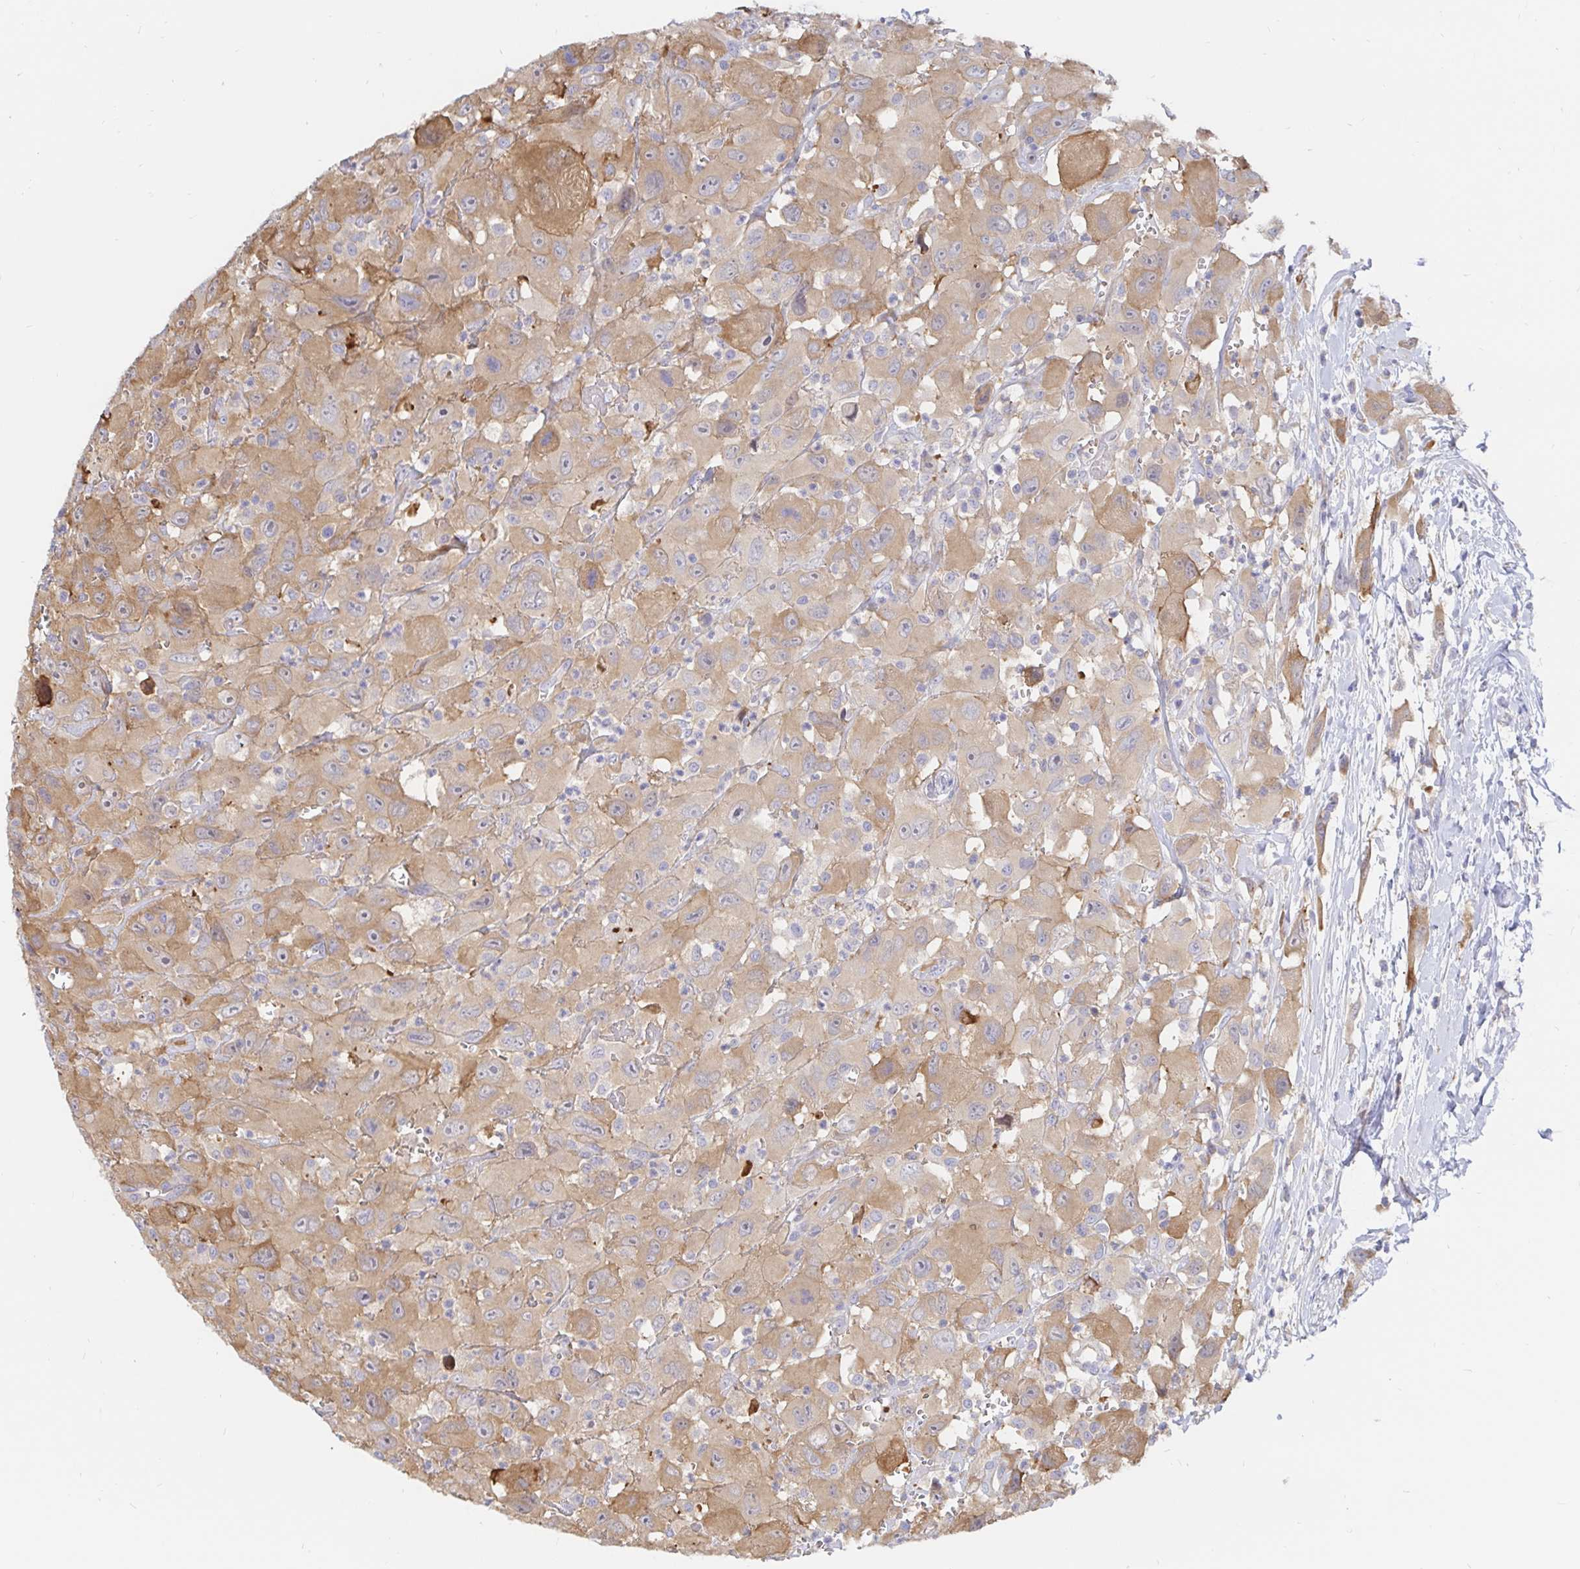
{"staining": {"intensity": "moderate", "quantity": "25%-75%", "location": "cytoplasmic/membranous"}, "tissue": "head and neck cancer", "cell_type": "Tumor cells", "image_type": "cancer", "snomed": [{"axis": "morphology", "description": "Squamous cell carcinoma, NOS"}, {"axis": "morphology", "description": "Squamous cell carcinoma, metastatic, NOS"}, {"axis": "topography", "description": "Oral tissue"}, {"axis": "topography", "description": "Head-Neck"}], "caption": "A brown stain shows moderate cytoplasmic/membranous positivity of a protein in head and neck cancer tumor cells.", "gene": "KCTD19", "patient": {"sex": "female", "age": 85}}